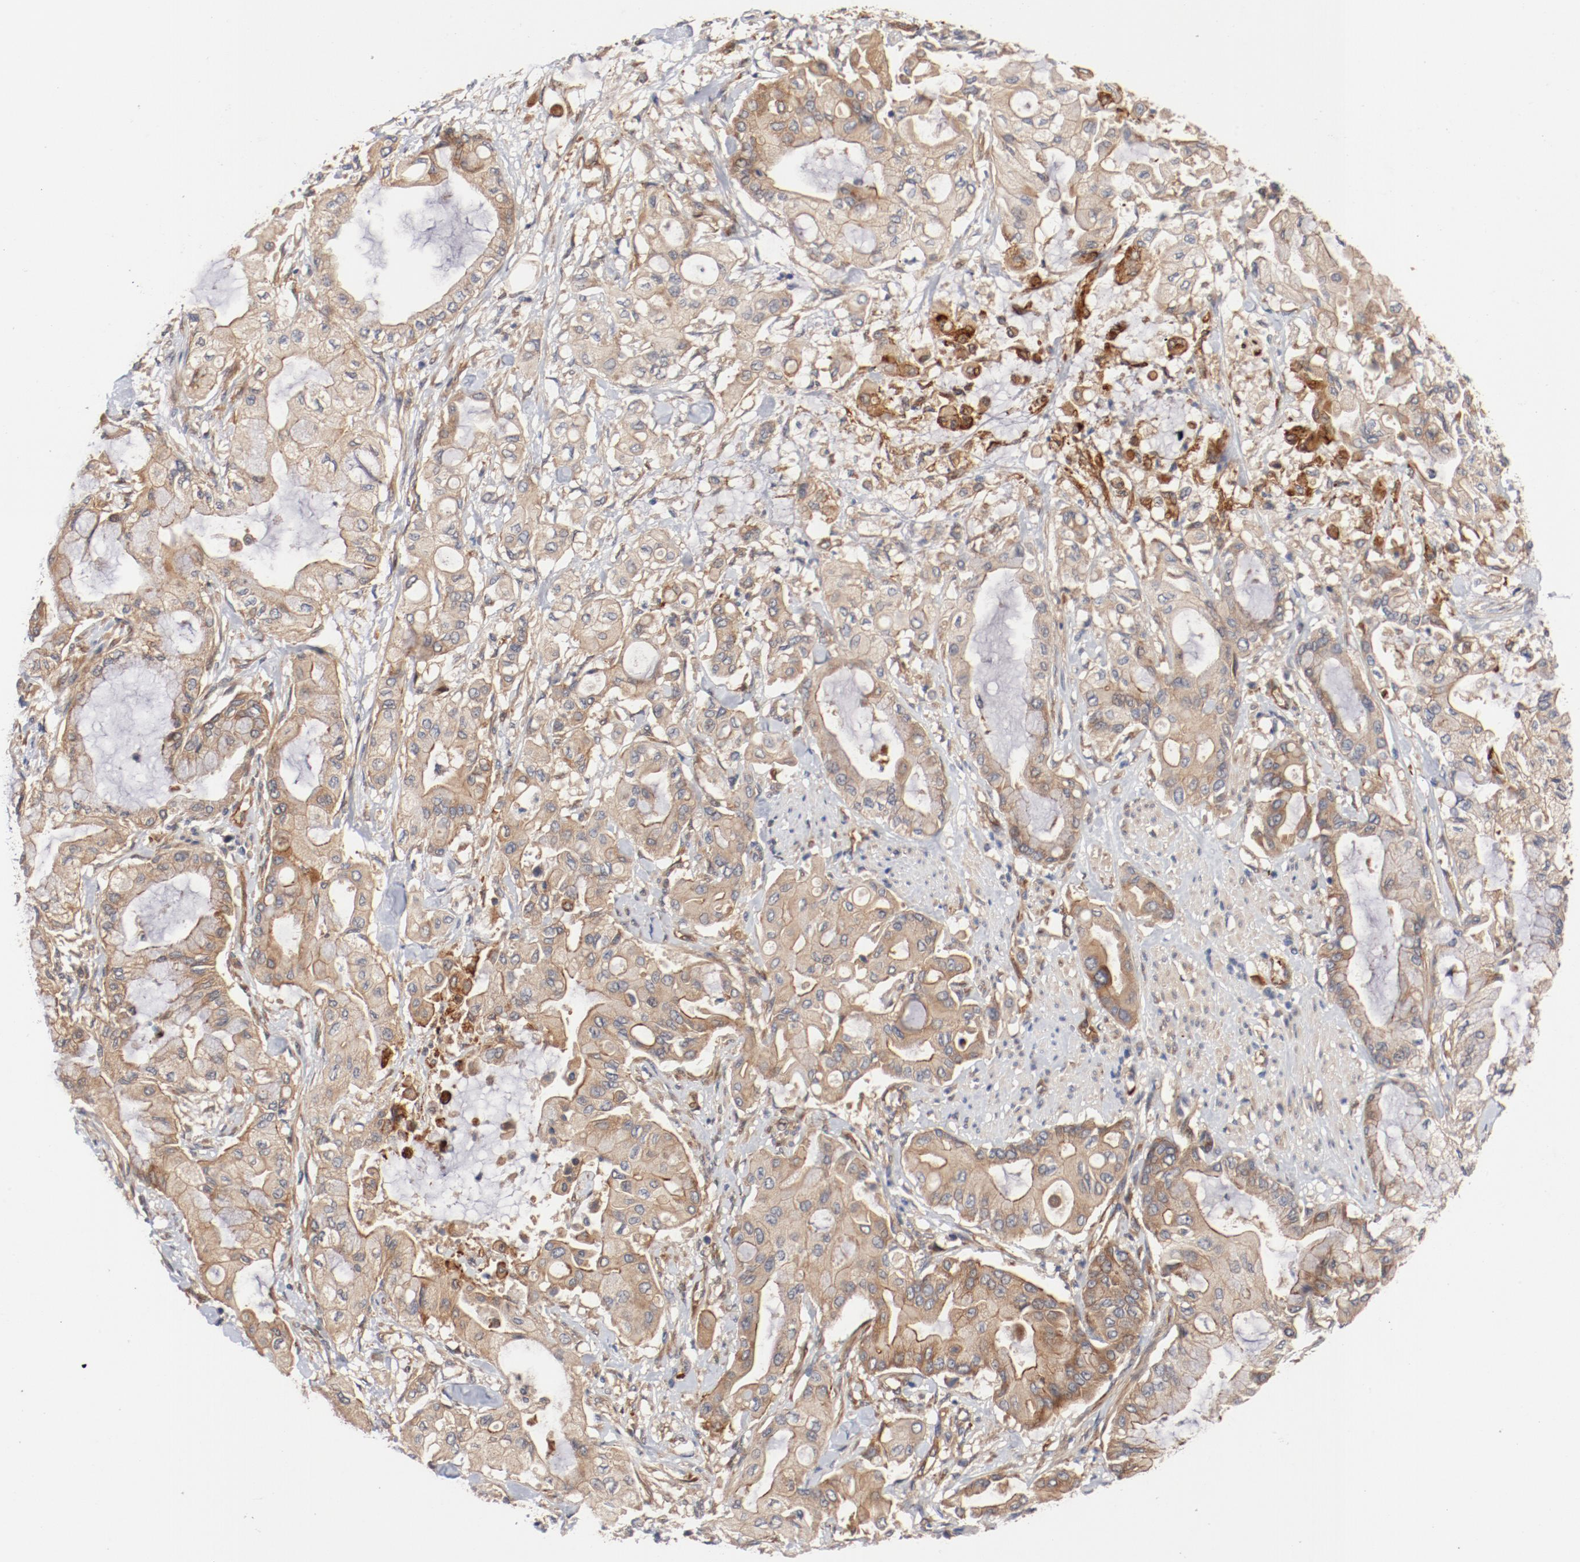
{"staining": {"intensity": "weak", "quantity": ">75%", "location": "cytoplasmic/membranous"}, "tissue": "pancreatic cancer", "cell_type": "Tumor cells", "image_type": "cancer", "snomed": [{"axis": "morphology", "description": "Adenocarcinoma, NOS"}, {"axis": "morphology", "description": "Adenocarcinoma, metastatic, NOS"}, {"axis": "topography", "description": "Lymph node"}, {"axis": "topography", "description": "Pancreas"}, {"axis": "topography", "description": "Duodenum"}], "caption": "IHC histopathology image of metastatic adenocarcinoma (pancreatic) stained for a protein (brown), which shows low levels of weak cytoplasmic/membranous expression in about >75% of tumor cells.", "gene": "PITPNM2", "patient": {"sex": "female", "age": 64}}